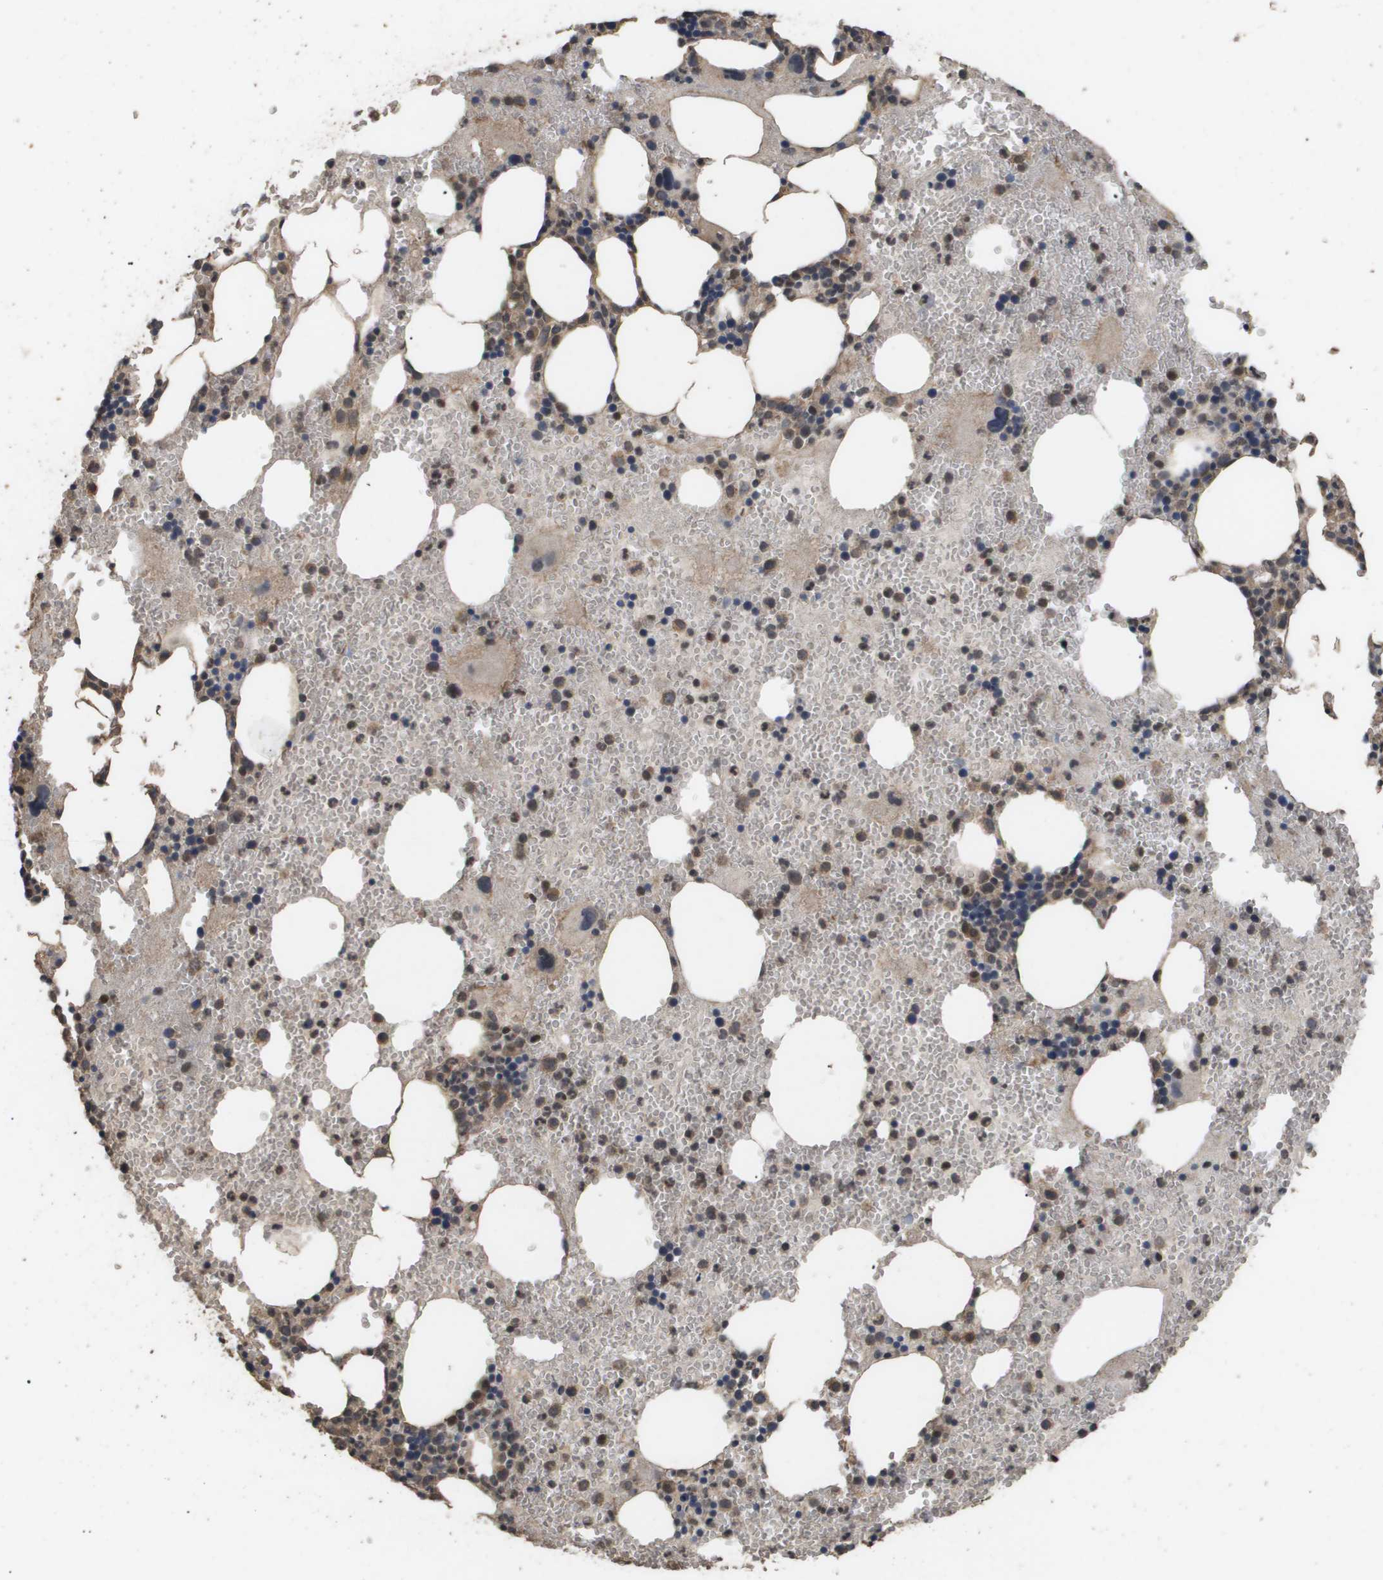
{"staining": {"intensity": "moderate", "quantity": ">75%", "location": "cytoplasmic/membranous"}, "tissue": "bone marrow", "cell_type": "Hematopoietic cells", "image_type": "normal", "snomed": [{"axis": "morphology", "description": "Normal tissue, NOS"}, {"axis": "morphology", "description": "Inflammation, NOS"}, {"axis": "topography", "description": "Bone marrow"}], "caption": "Immunohistochemistry (IHC) of unremarkable bone marrow demonstrates medium levels of moderate cytoplasmic/membranous expression in about >75% of hematopoietic cells.", "gene": "CUL5", "patient": {"sex": "female", "age": 76}}